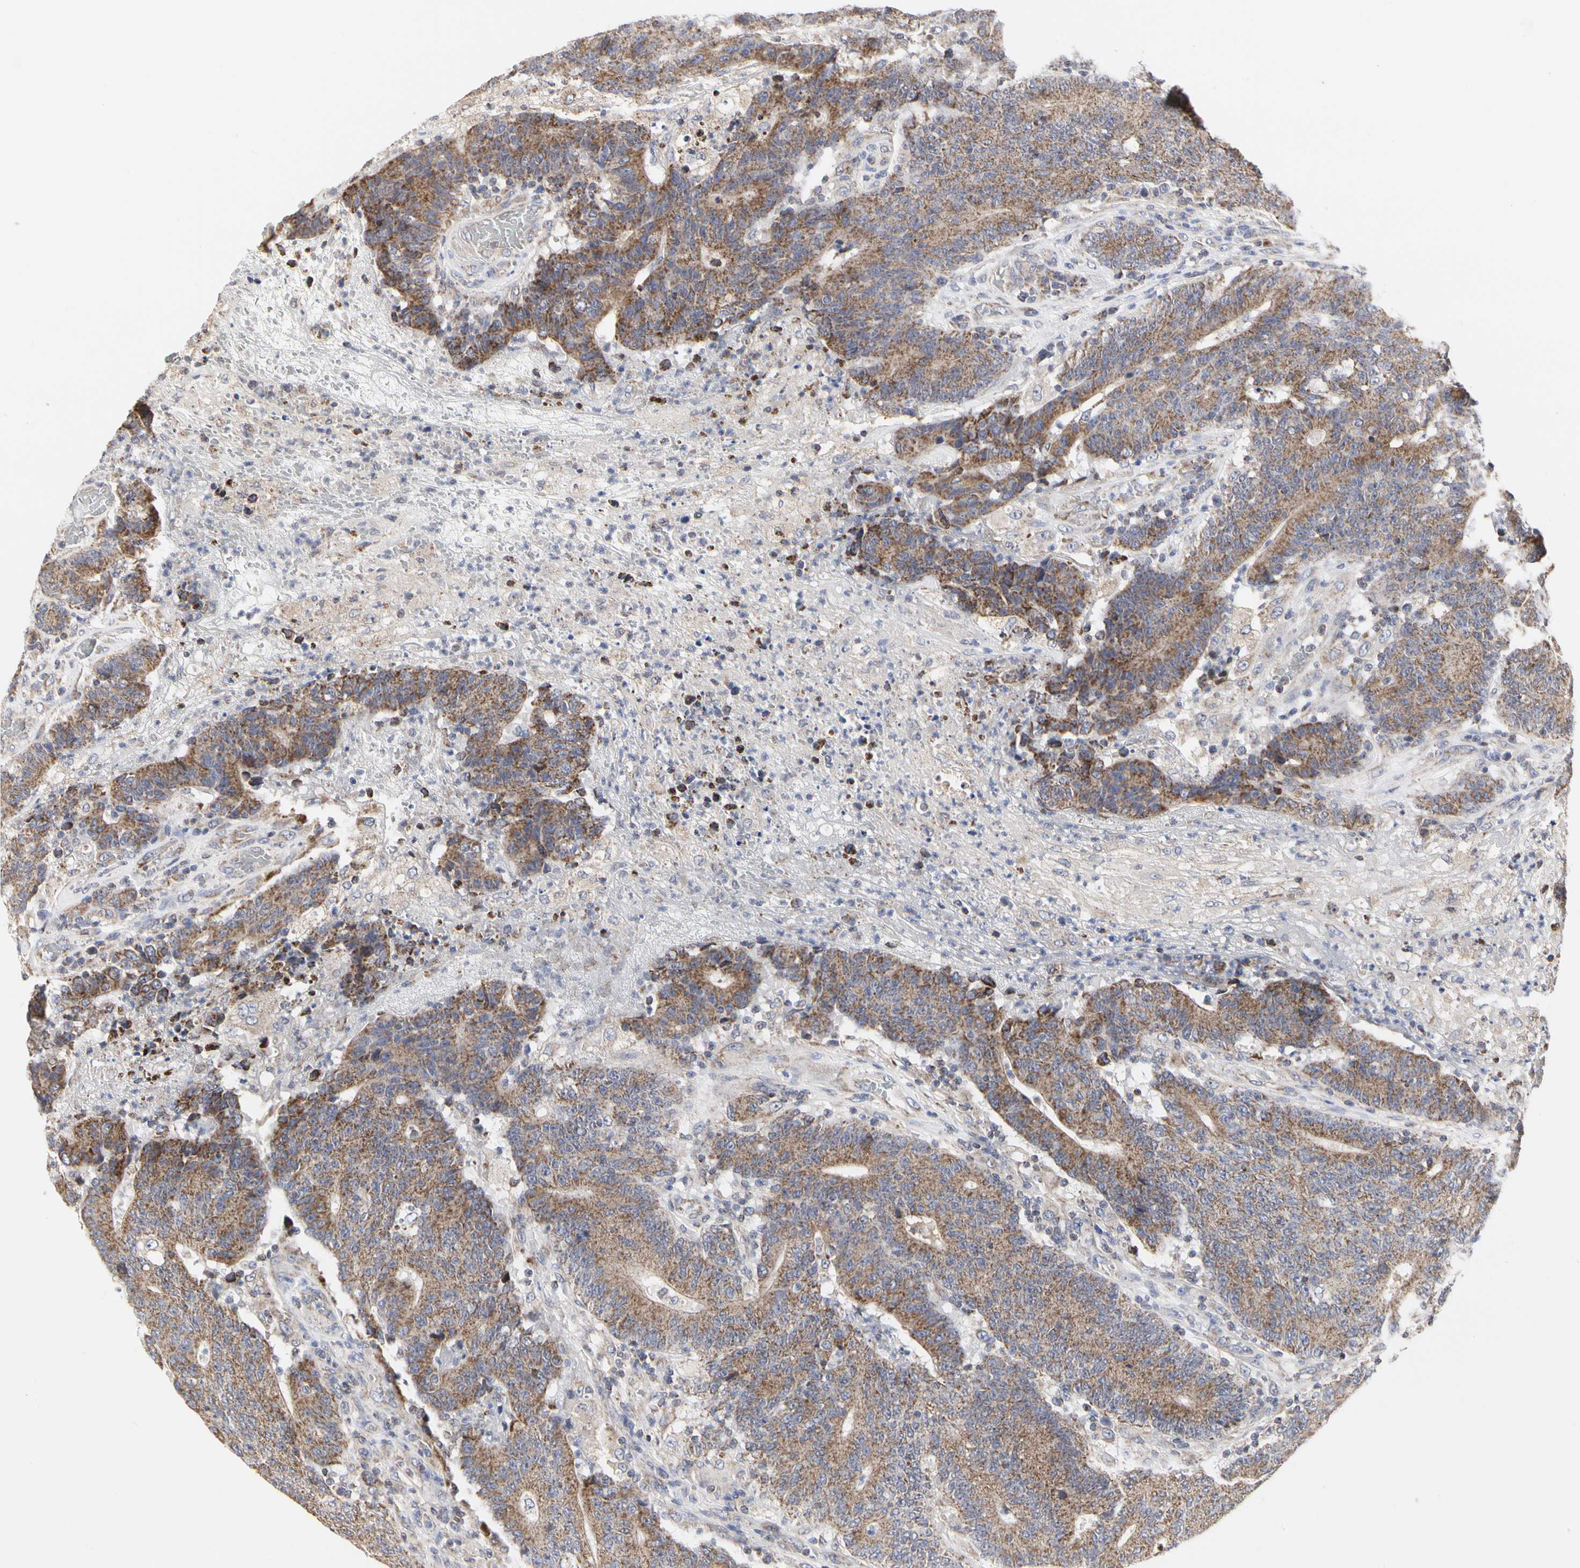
{"staining": {"intensity": "moderate", "quantity": ">75%", "location": "cytoplasmic/membranous"}, "tissue": "colorectal cancer", "cell_type": "Tumor cells", "image_type": "cancer", "snomed": [{"axis": "morphology", "description": "Normal tissue, NOS"}, {"axis": "morphology", "description": "Adenocarcinoma, NOS"}, {"axis": "topography", "description": "Colon"}], "caption": "Tumor cells reveal moderate cytoplasmic/membranous staining in approximately >75% of cells in adenocarcinoma (colorectal). (DAB (3,3'-diaminobenzidine) IHC, brown staining for protein, blue staining for nuclei).", "gene": "TSKU", "patient": {"sex": "female", "age": 75}}